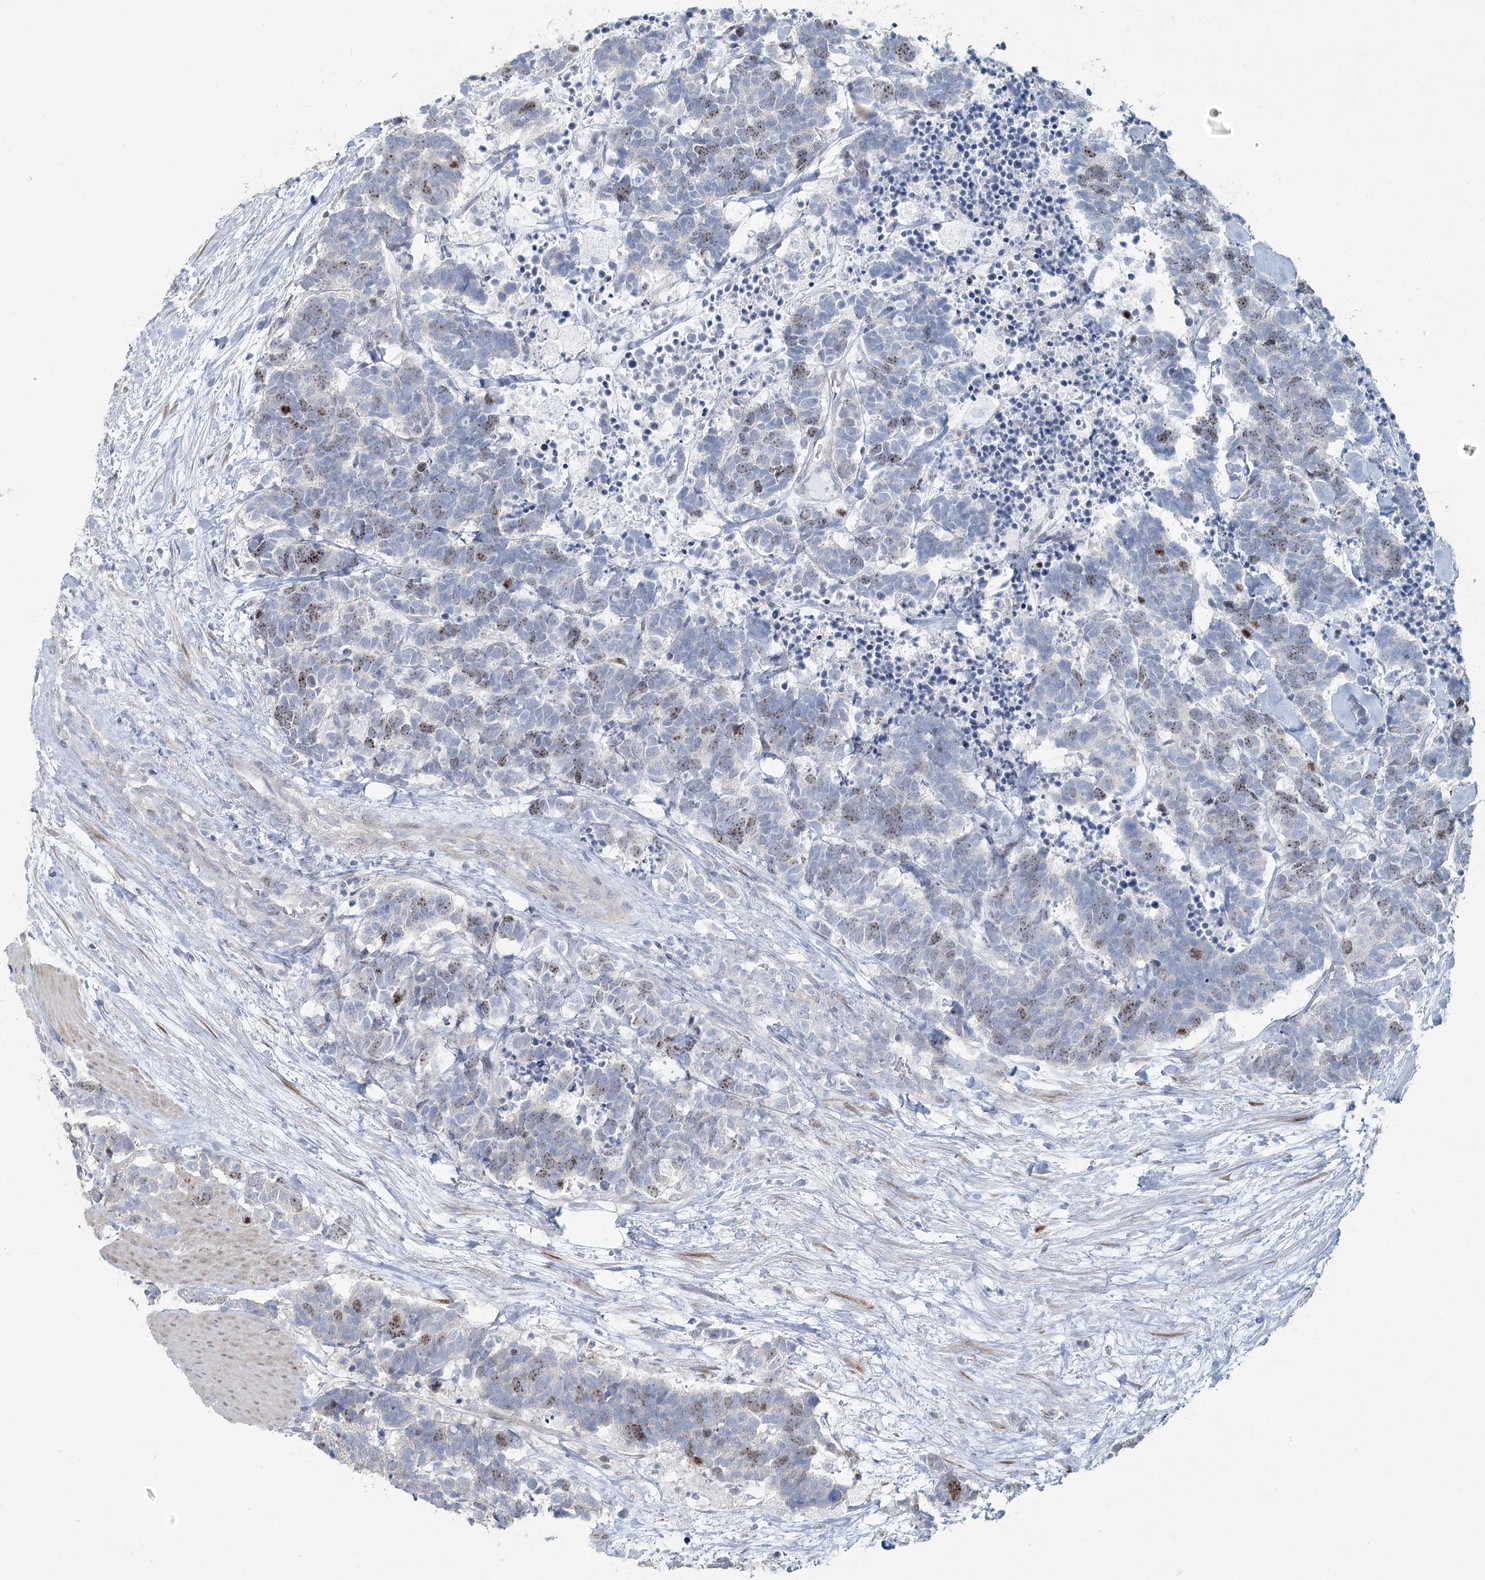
{"staining": {"intensity": "weak", "quantity": "25%-75%", "location": "nuclear"}, "tissue": "carcinoid", "cell_type": "Tumor cells", "image_type": "cancer", "snomed": [{"axis": "morphology", "description": "Carcinoma, NOS"}, {"axis": "morphology", "description": "Carcinoid, malignant, NOS"}, {"axis": "topography", "description": "Urinary bladder"}], "caption": "DAB immunohistochemical staining of human carcinoma reveals weak nuclear protein expression in approximately 25%-75% of tumor cells.", "gene": "ABITRAM", "patient": {"sex": "male", "age": 57}}